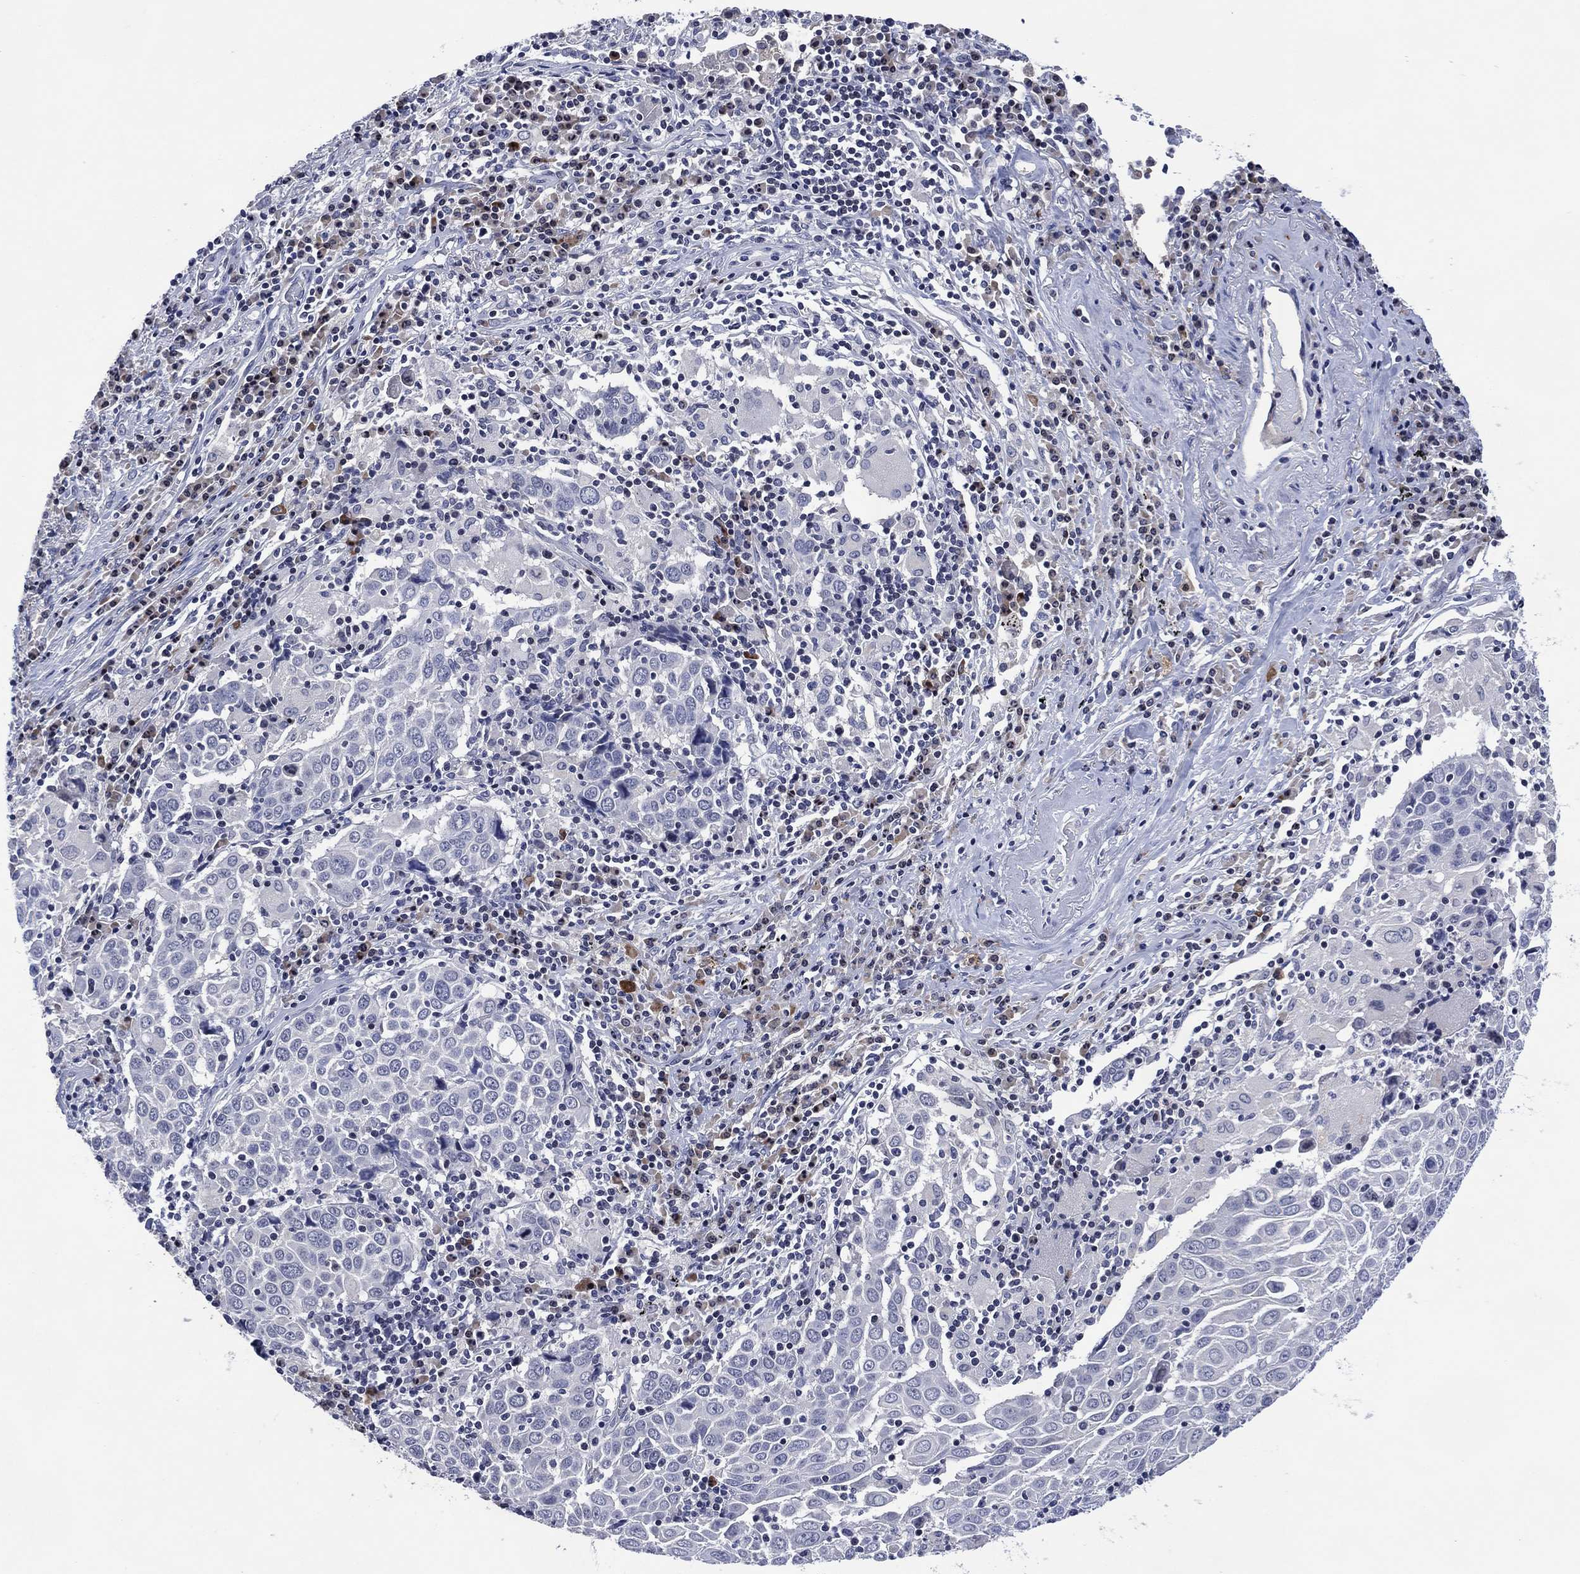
{"staining": {"intensity": "negative", "quantity": "none", "location": "none"}, "tissue": "lung cancer", "cell_type": "Tumor cells", "image_type": "cancer", "snomed": [{"axis": "morphology", "description": "Squamous cell carcinoma, NOS"}, {"axis": "topography", "description": "Lung"}], "caption": "Immunohistochemistry image of squamous cell carcinoma (lung) stained for a protein (brown), which displays no expression in tumor cells.", "gene": "USP26", "patient": {"sex": "male", "age": 57}}